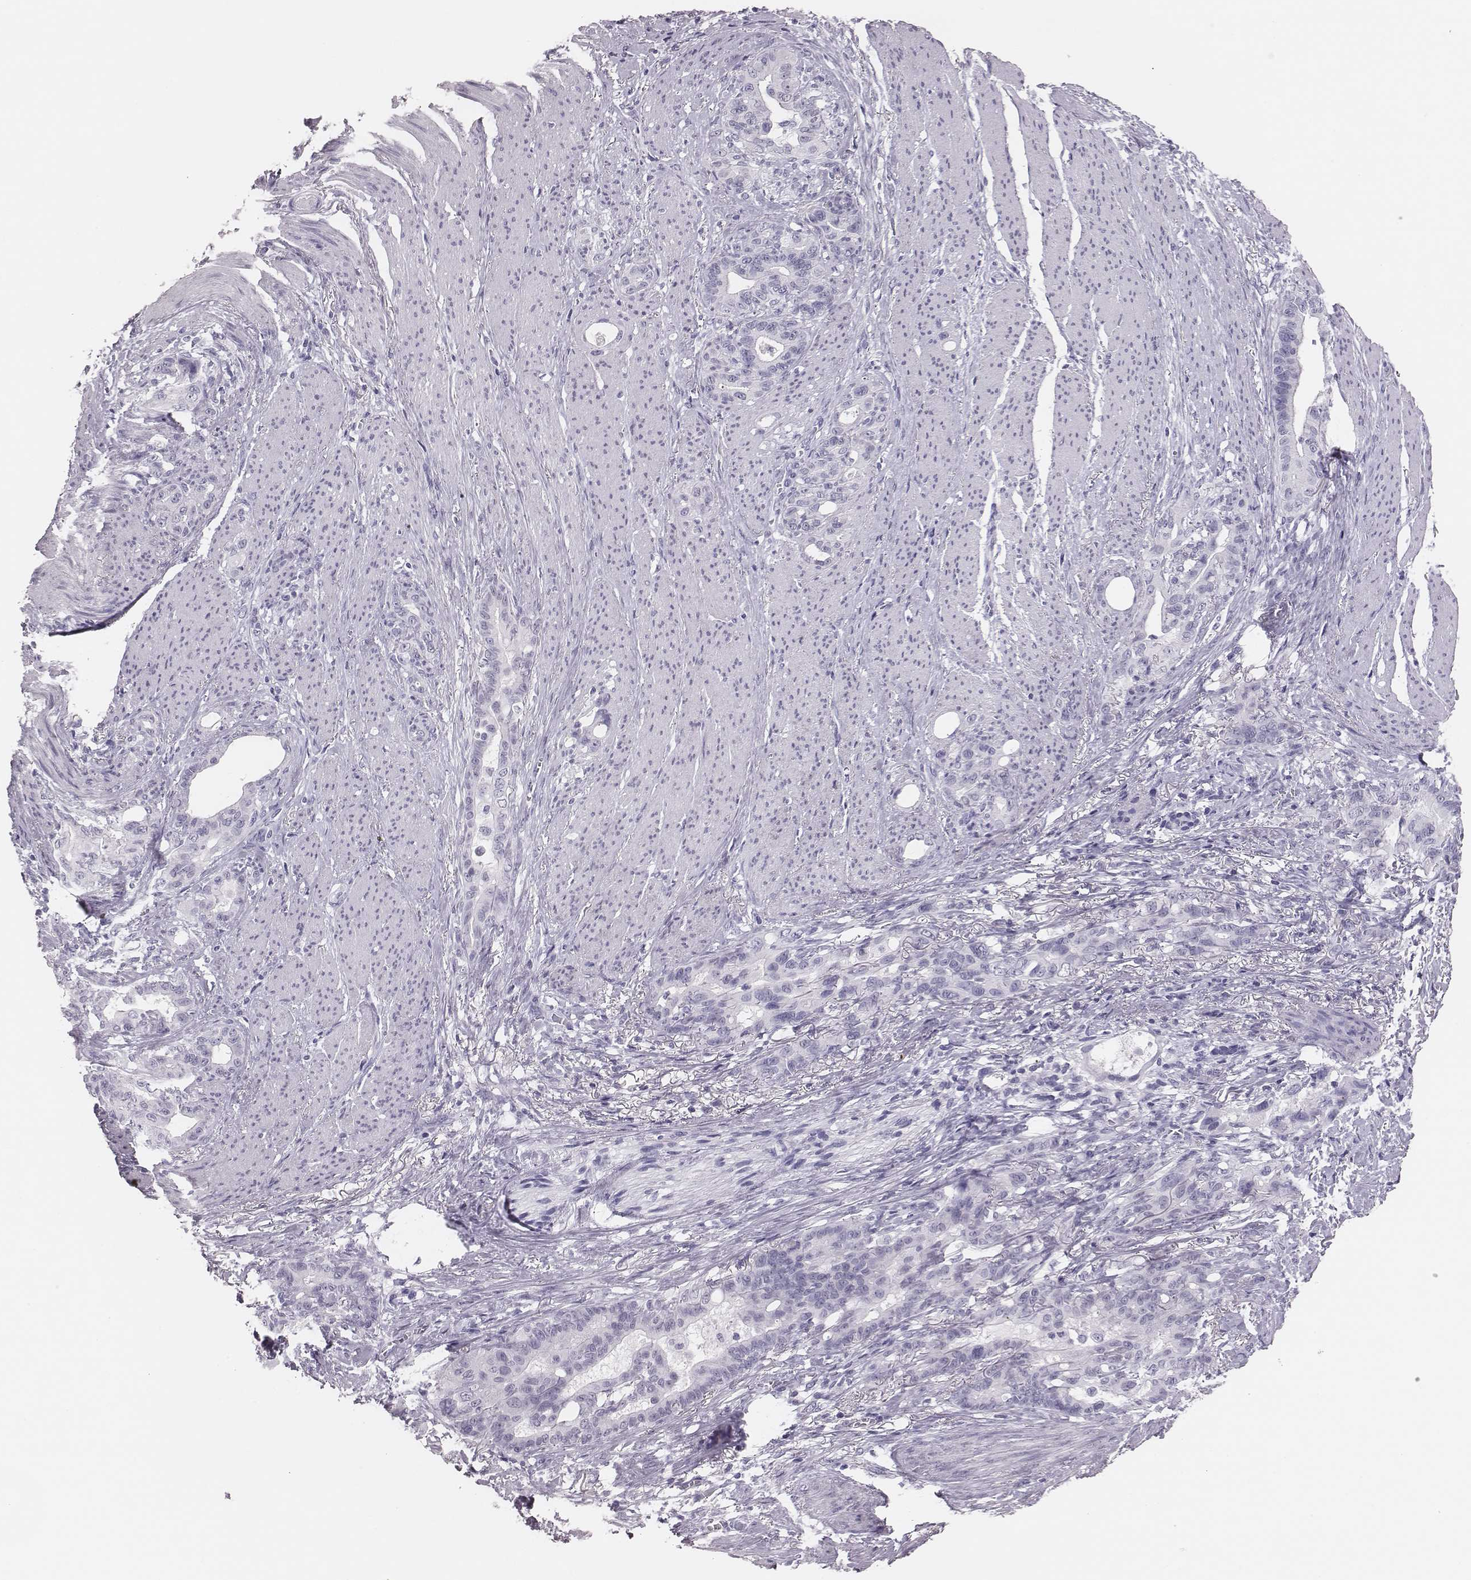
{"staining": {"intensity": "negative", "quantity": "none", "location": "none"}, "tissue": "stomach cancer", "cell_type": "Tumor cells", "image_type": "cancer", "snomed": [{"axis": "morphology", "description": "Normal tissue, NOS"}, {"axis": "morphology", "description": "Adenocarcinoma, NOS"}, {"axis": "topography", "description": "Esophagus"}, {"axis": "topography", "description": "Stomach, upper"}], "caption": "IHC micrograph of human stomach adenocarcinoma stained for a protein (brown), which shows no staining in tumor cells. (Immunohistochemistry, brightfield microscopy, high magnification).", "gene": "H1-6", "patient": {"sex": "male", "age": 62}}